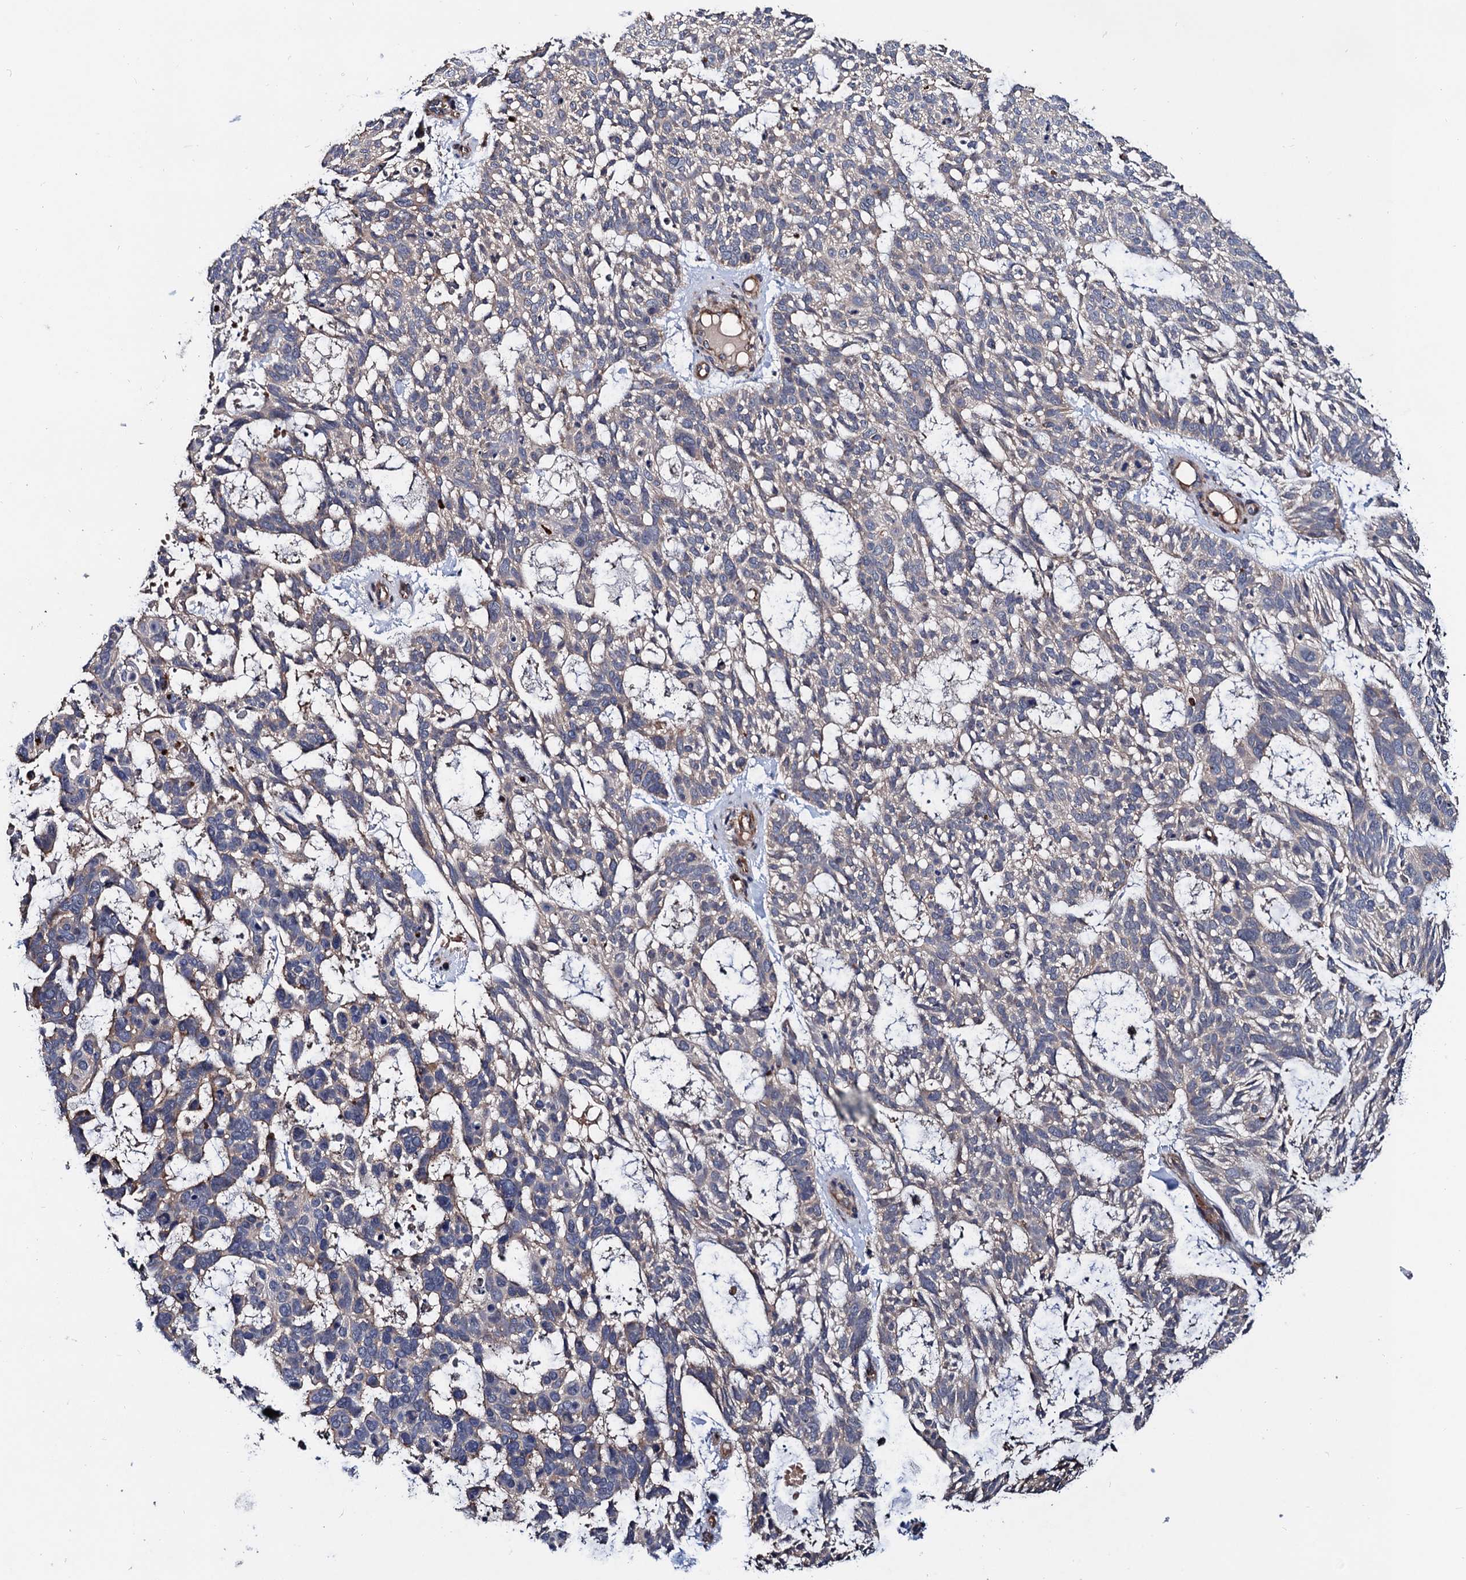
{"staining": {"intensity": "negative", "quantity": "none", "location": "none"}, "tissue": "skin cancer", "cell_type": "Tumor cells", "image_type": "cancer", "snomed": [{"axis": "morphology", "description": "Basal cell carcinoma"}, {"axis": "topography", "description": "Skin"}], "caption": "Immunohistochemistry image of neoplastic tissue: human basal cell carcinoma (skin) stained with DAB displays no significant protein expression in tumor cells. The staining was performed using DAB (3,3'-diaminobenzidine) to visualize the protein expression in brown, while the nuclei were stained in blue with hematoxylin (Magnification: 20x).", "gene": "TRMT112", "patient": {"sex": "male", "age": 88}}